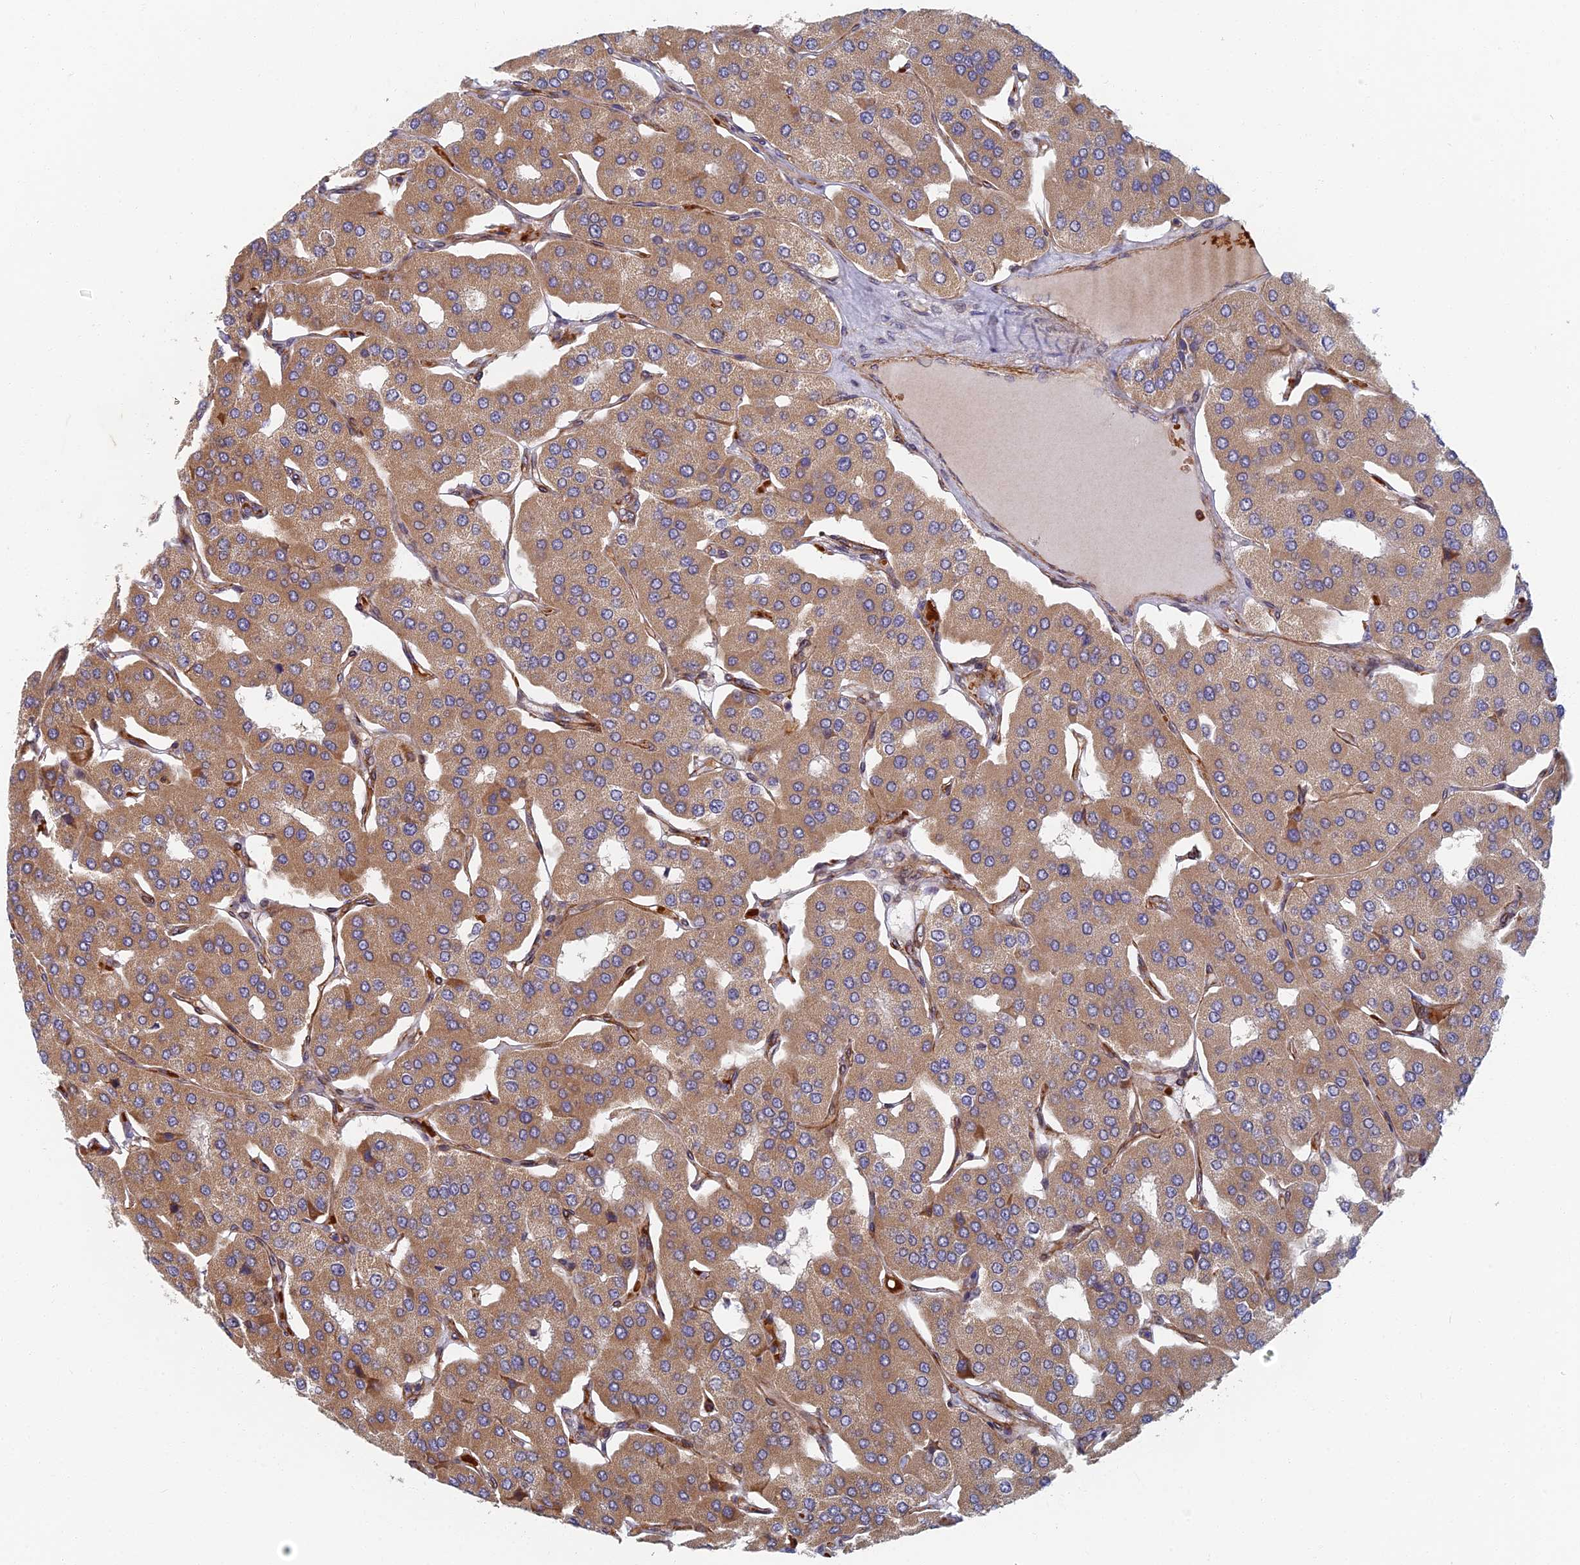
{"staining": {"intensity": "moderate", "quantity": ">75%", "location": "cytoplasmic/membranous"}, "tissue": "parathyroid gland", "cell_type": "Glandular cells", "image_type": "normal", "snomed": [{"axis": "morphology", "description": "Normal tissue, NOS"}, {"axis": "morphology", "description": "Adenoma, NOS"}, {"axis": "topography", "description": "Parathyroid gland"}], "caption": "This image displays immunohistochemistry (IHC) staining of unremarkable human parathyroid gland, with medium moderate cytoplasmic/membranous positivity in approximately >75% of glandular cells.", "gene": "ABCB10", "patient": {"sex": "female", "age": 86}}